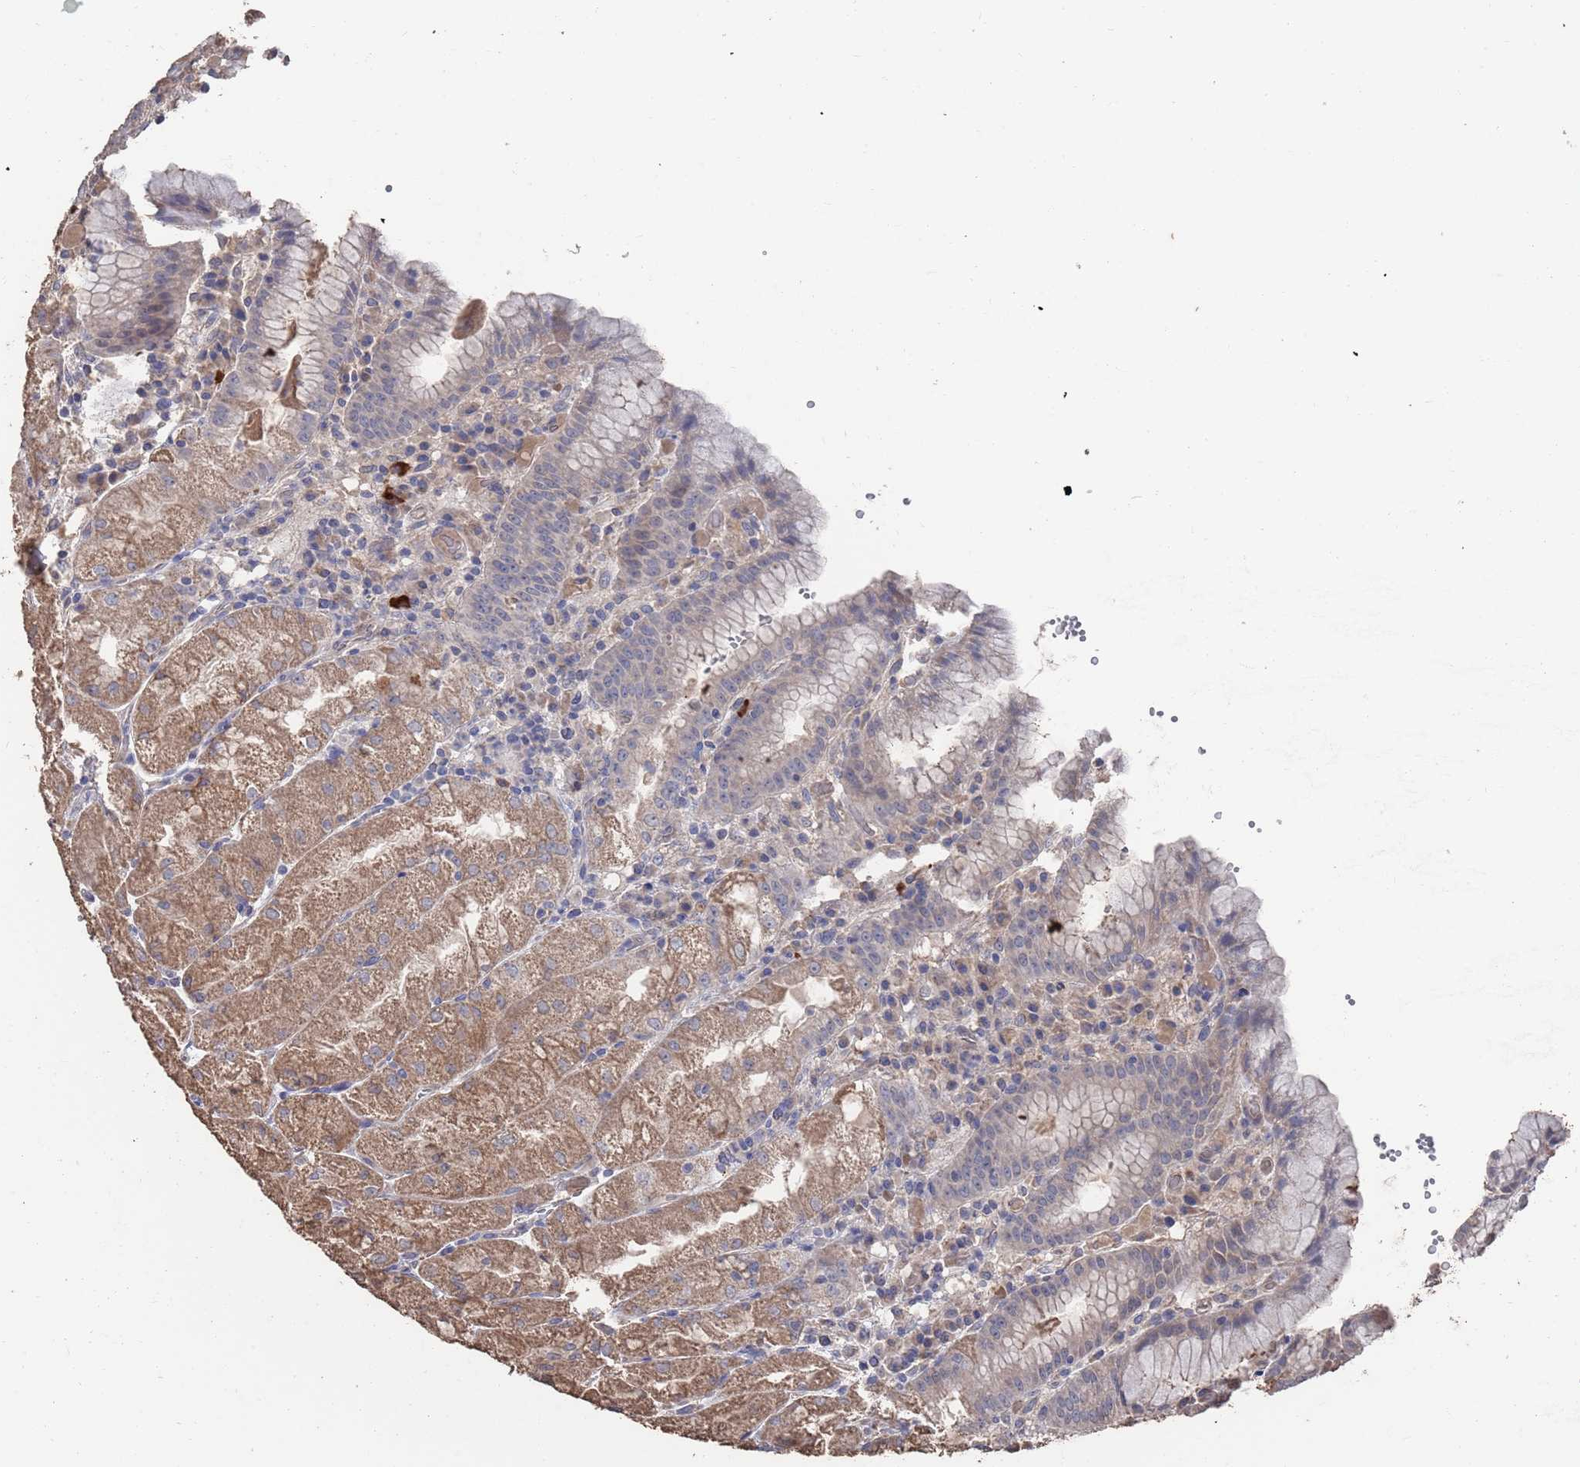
{"staining": {"intensity": "moderate", "quantity": "25%-75%", "location": "cytoplasmic/membranous"}, "tissue": "stomach", "cell_type": "Glandular cells", "image_type": "normal", "snomed": [{"axis": "morphology", "description": "Normal tissue, NOS"}, {"axis": "topography", "description": "Stomach, upper"}], "caption": "Stomach stained with IHC reveals moderate cytoplasmic/membranous positivity in about 25%-75% of glandular cells. (IHC, brightfield microscopy, high magnification).", "gene": "BTBD18", "patient": {"sex": "male", "age": 52}}